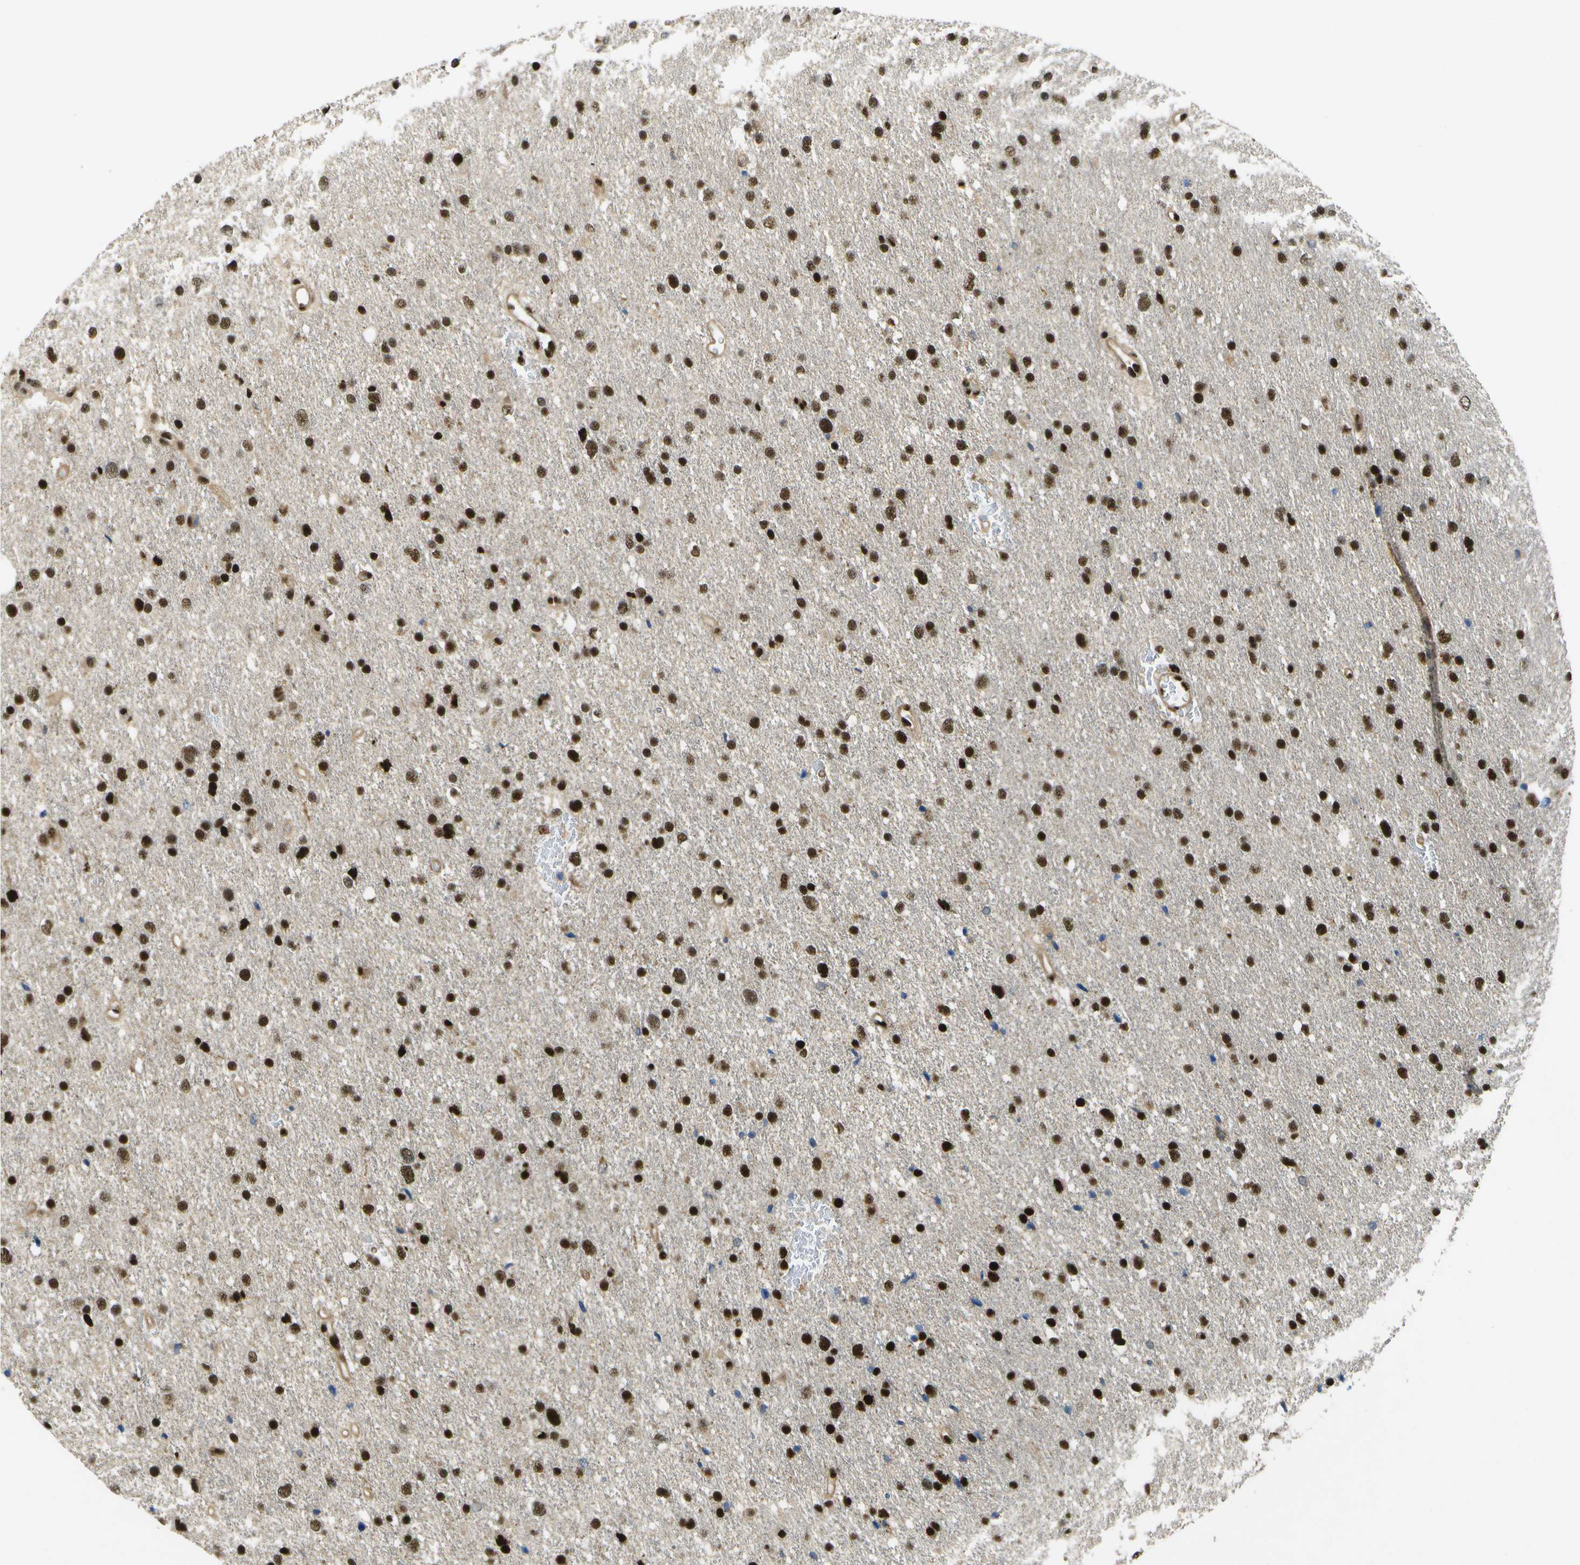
{"staining": {"intensity": "strong", "quantity": ">75%", "location": "nuclear"}, "tissue": "glioma", "cell_type": "Tumor cells", "image_type": "cancer", "snomed": [{"axis": "morphology", "description": "Glioma, malignant, Low grade"}, {"axis": "topography", "description": "Brain"}], "caption": "A brown stain highlights strong nuclear staining of a protein in human glioma tumor cells. (Brightfield microscopy of DAB IHC at high magnification).", "gene": "GANC", "patient": {"sex": "female", "age": 37}}